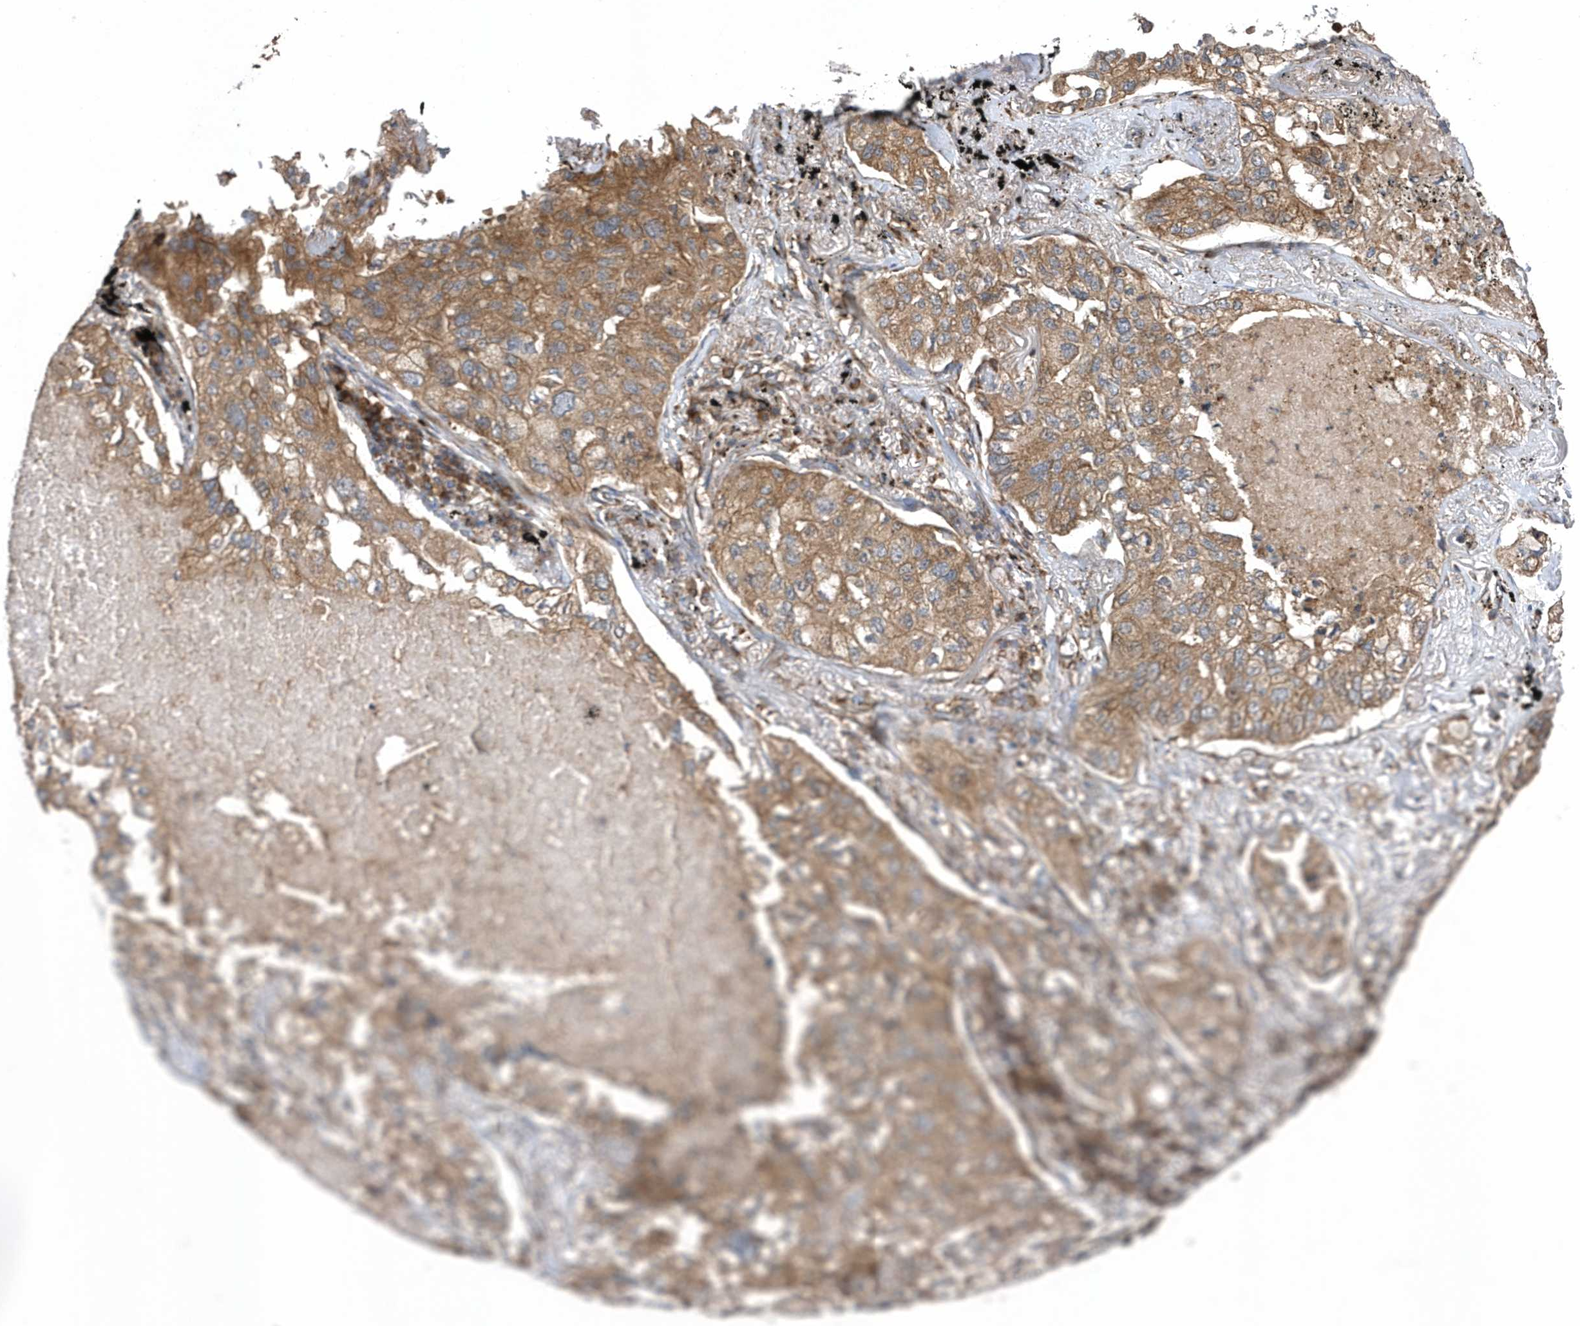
{"staining": {"intensity": "moderate", "quantity": ">75%", "location": "cytoplasmic/membranous"}, "tissue": "lung cancer", "cell_type": "Tumor cells", "image_type": "cancer", "snomed": [{"axis": "morphology", "description": "Adenocarcinoma, NOS"}, {"axis": "topography", "description": "Lung"}], "caption": "Brown immunohistochemical staining in human adenocarcinoma (lung) exhibits moderate cytoplasmic/membranous staining in approximately >75% of tumor cells.", "gene": "WASHC5", "patient": {"sex": "male", "age": 65}}